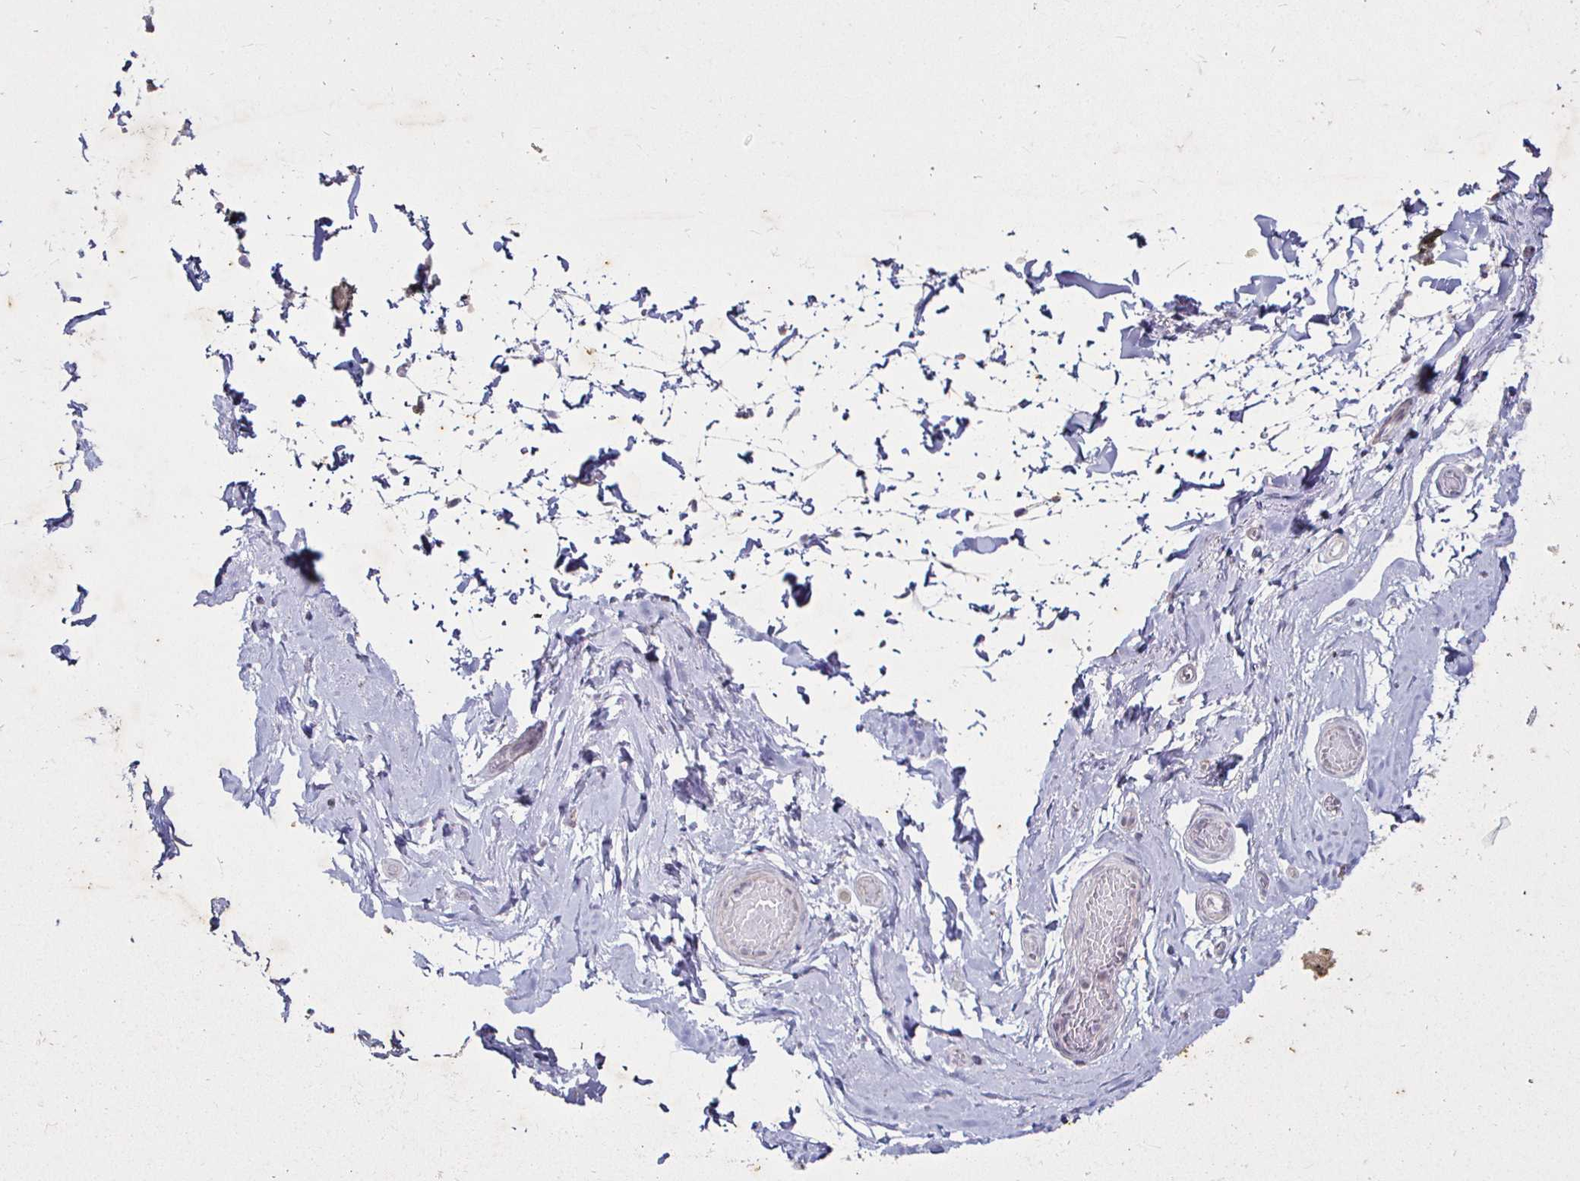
{"staining": {"intensity": "negative", "quantity": "none", "location": "none"}, "tissue": "adipose tissue", "cell_type": "Adipocytes", "image_type": "normal", "snomed": [{"axis": "morphology", "description": "Normal tissue, NOS"}, {"axis": "topography", "description": "Epididymis, spermatic cord, NOS"}, {"axis": "topography", "description": "Epididymis"}, {"axis": "topography", "description": "Peripheral nerve tissue"}], "caption": "Immunohistochemical staining of unremarkable adipose tissue demonstrates no significant staining in adipocytes. The staining is performed using DAB (3,3'-diaminobenzidine) brown chromogen with nuclei counter-stained in using hematoxylin.", "gene": "MLH1", "patient": {"sex": "male", "age": 29}}